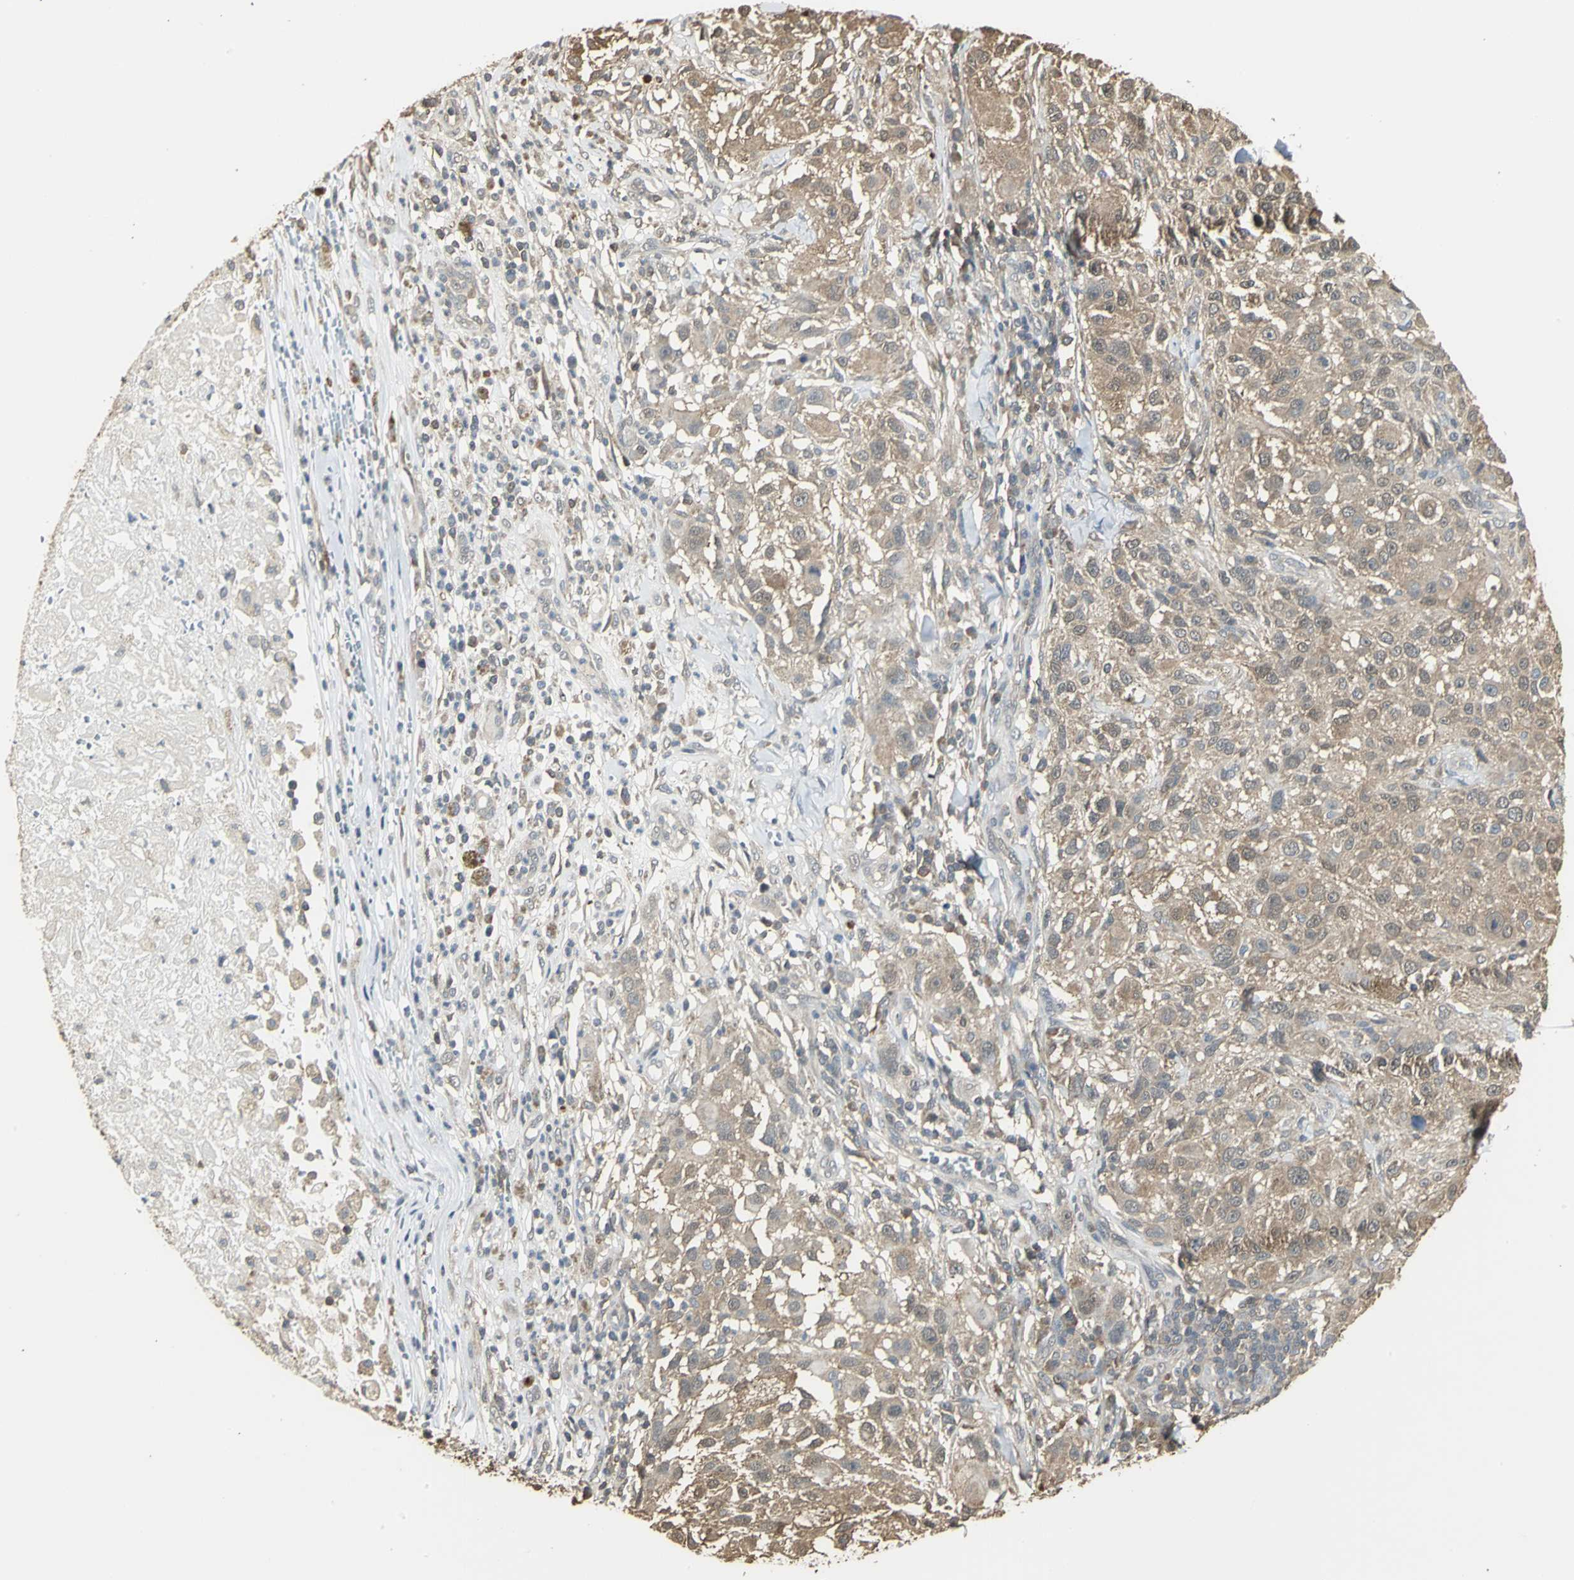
{"staining": {"intensity": "moderate", "quantity": ">75%", "location": "cytoplasmic/membranous"}, "tissue": "melanoma", "cell_type": "Tumor cells", "image_type": "cancer", "snomed": [{"axis": "morphology", "description": "Necrosis, NOS"}, {"axis": "morphology", "description": "Malignant melanoma, NOS"}, {"axis": "topography", "description": "Skin"}], "caption": "Malignant melanoma was stained to show a protein in brown. There is medium levels of moderate cytoplasmic/membranous expression in about >75% of tumor cells.", "gene": "PARK7", "patient": {"sex": "female", "age": 87}}